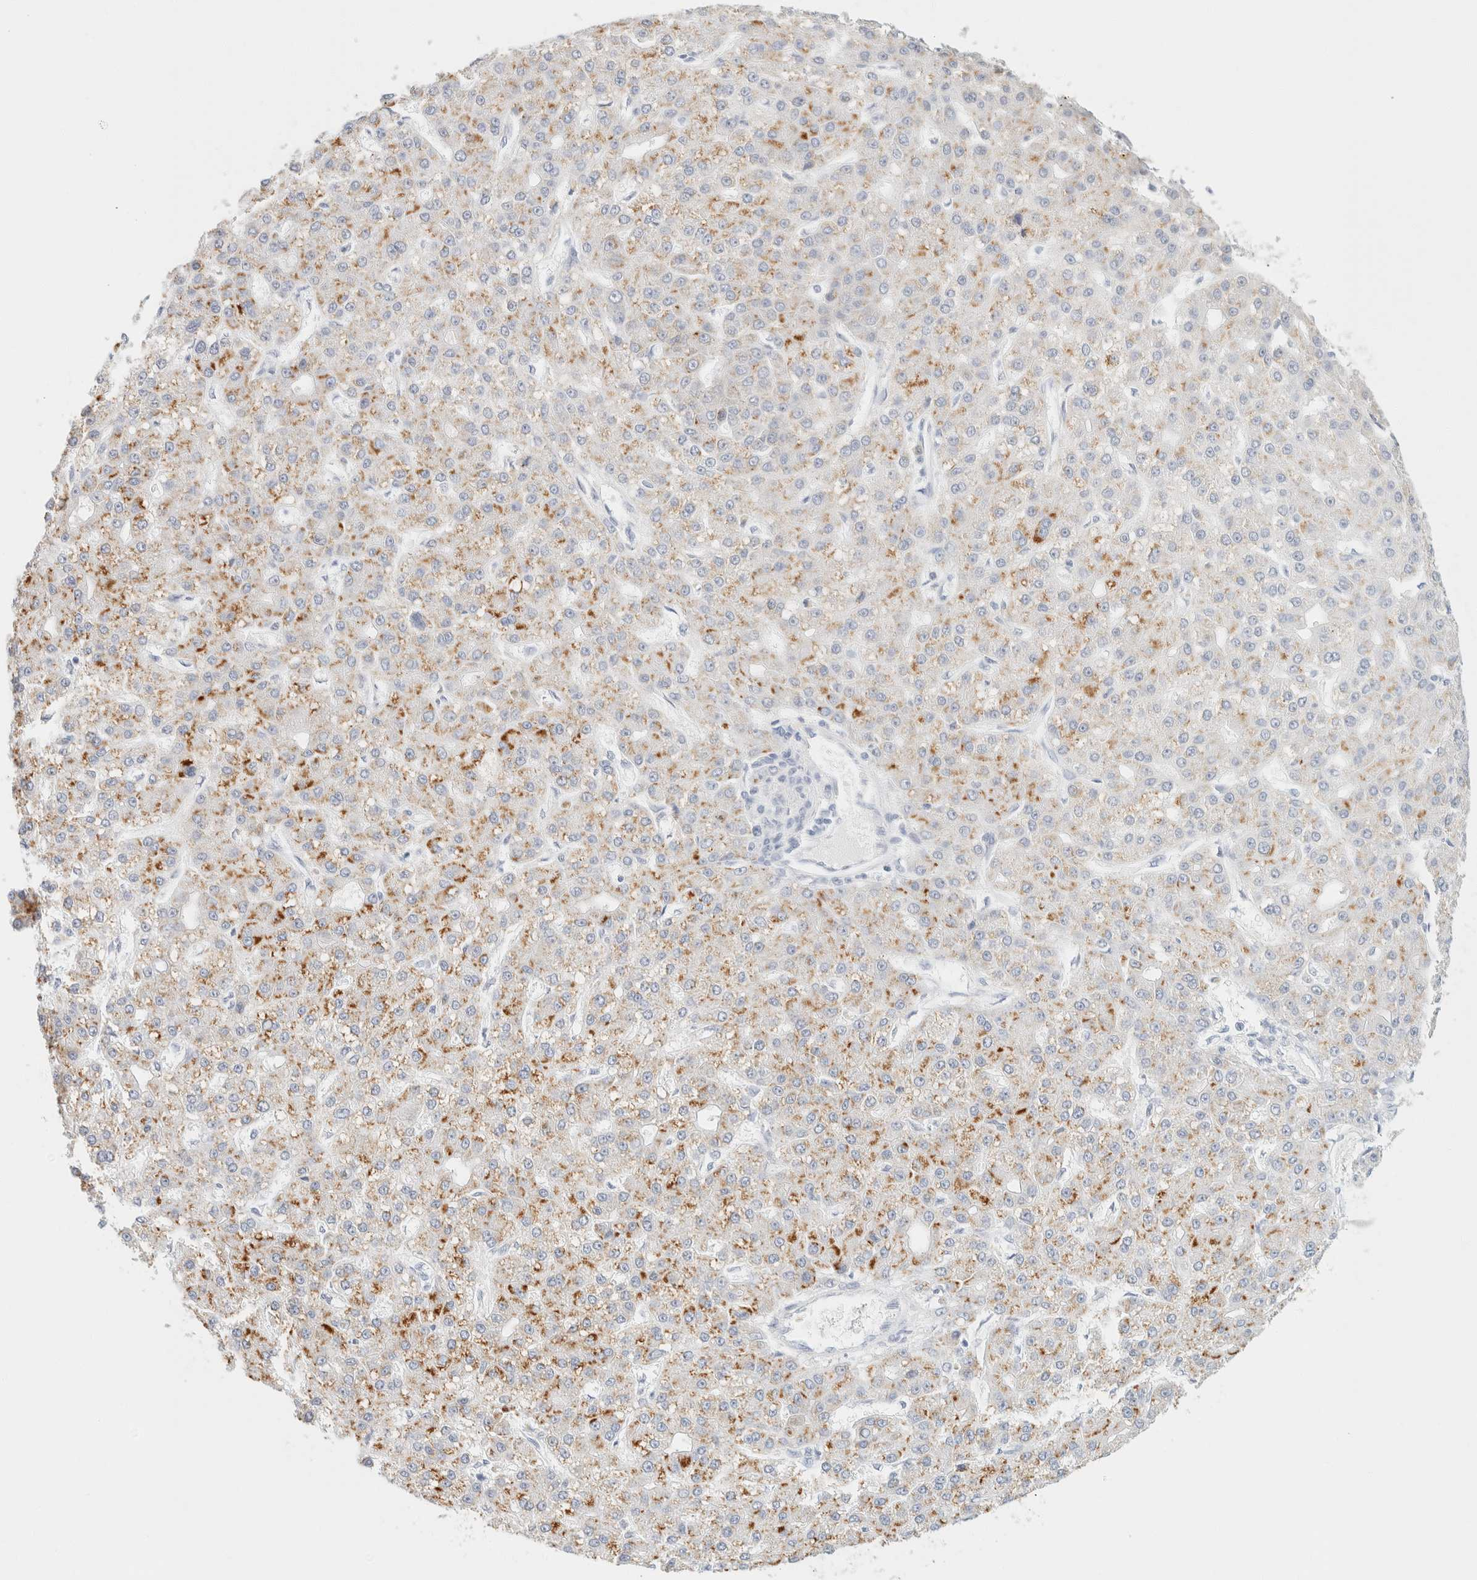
{"staining": {"intensity": "moderate", "quantity": "25%-75%", "location": "cytoplasmic/membranous"}, "tissue": "liver cancer", "cell_type": "Tumor cells", "image_type": "cancer", "snomed": [{"axis": "morphology", "description": "Carcinoma, Hepatocellular, NOS"}, {"axis": "topography", "description": "Liver"}], "caption": "This is an image of immunohistochemistry (IHC) staining of liver cancer (hepatocellular carcinoma), which shows moderate staining in the cytoplasmic/membranous of tumor cells.", "gene": "KRT20", "patient": {"sex": "male", "age": 67}}